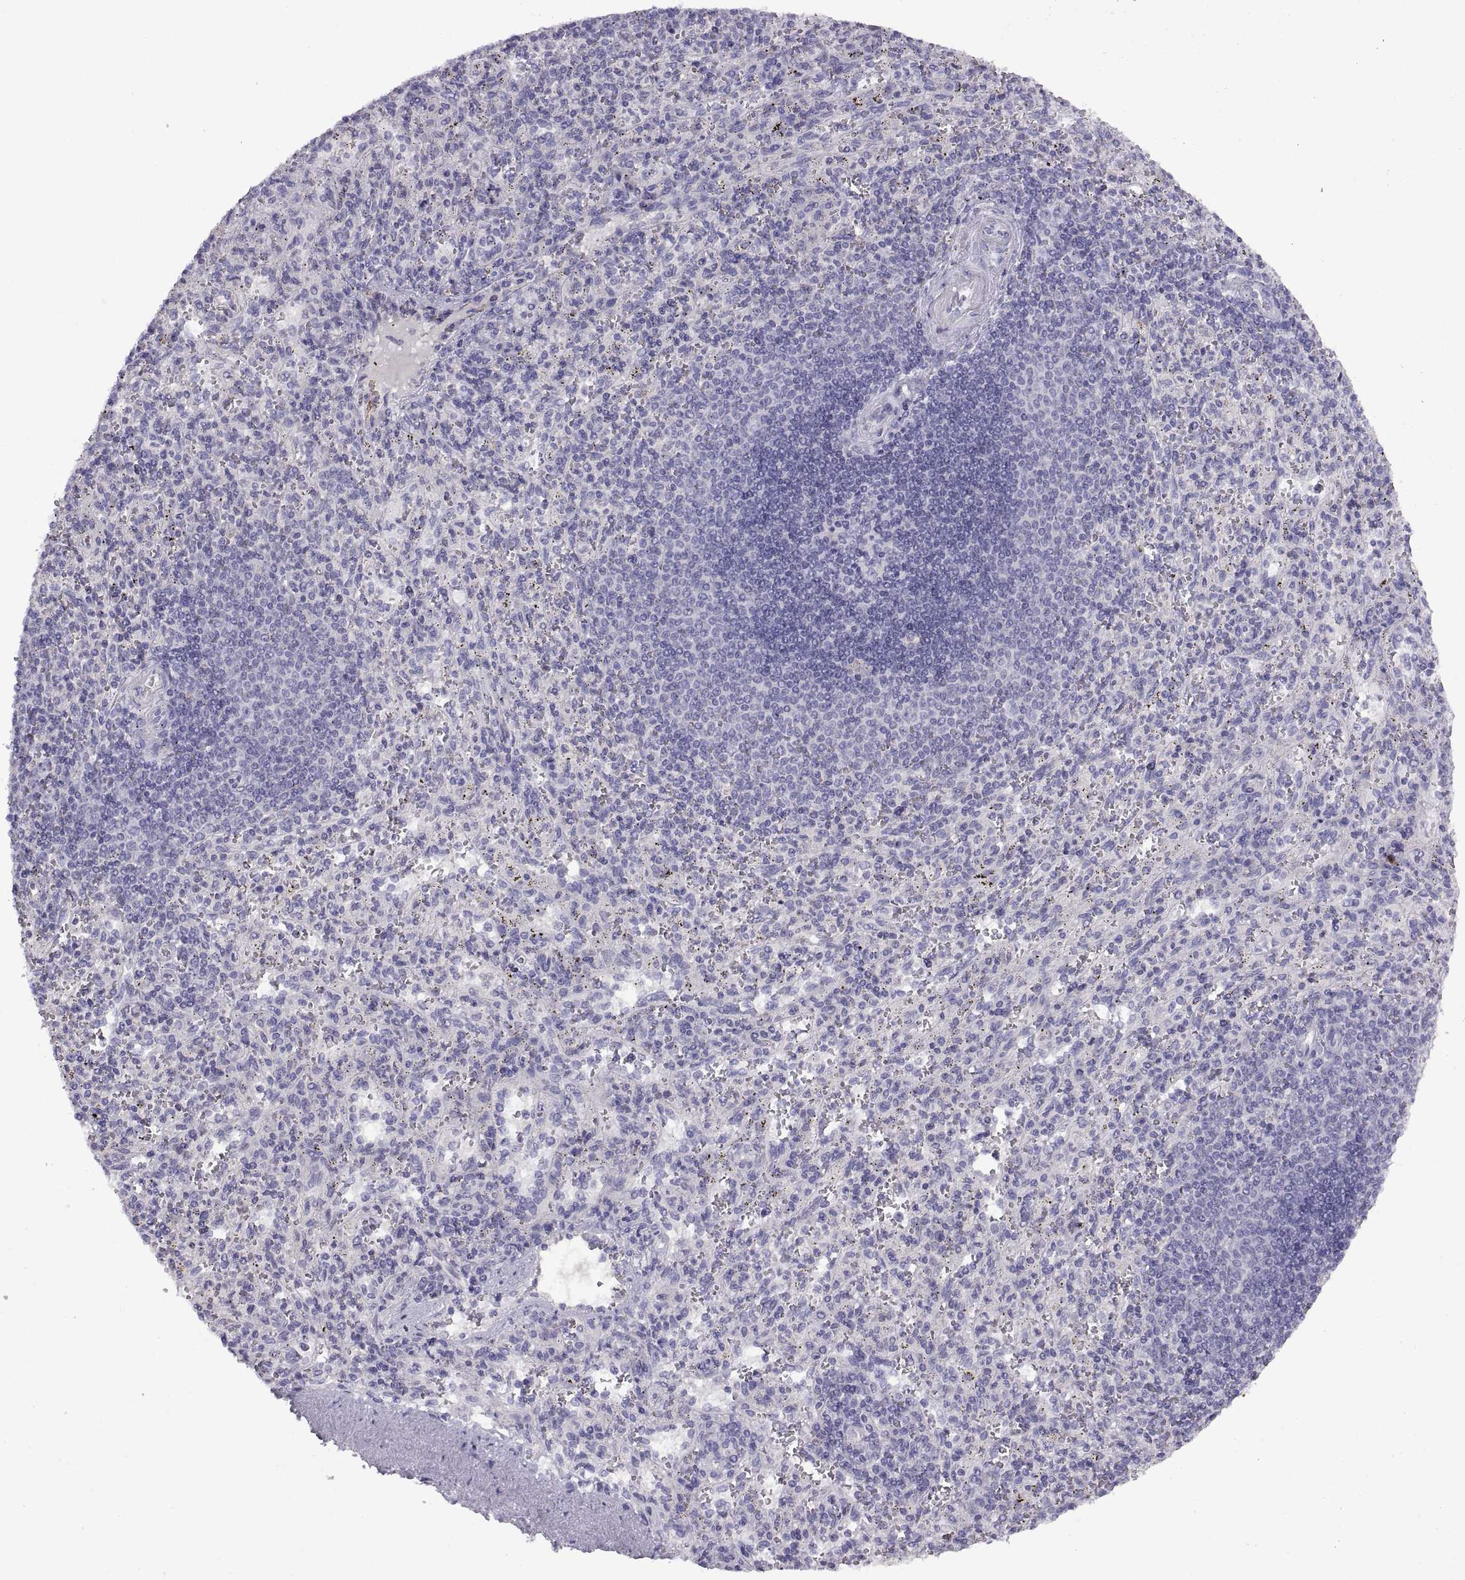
{"staining": {"intensity": "negative", "quantity": "none", "location": "none"}, "tissue": "spleen", "cell_type": "Cells in red pulp", "image_type": "normal", "snomed": [{"axis": "morphology", "description": "Normal tissue, NOS"}, {"axis": "topography", "description": "Spleen"}], "caption": "IHC of benign human spleen exhibits no positivity in cells in red pulp.", "gene": "CRYBB3", "patient": {"sex": "male", "age": 57}}